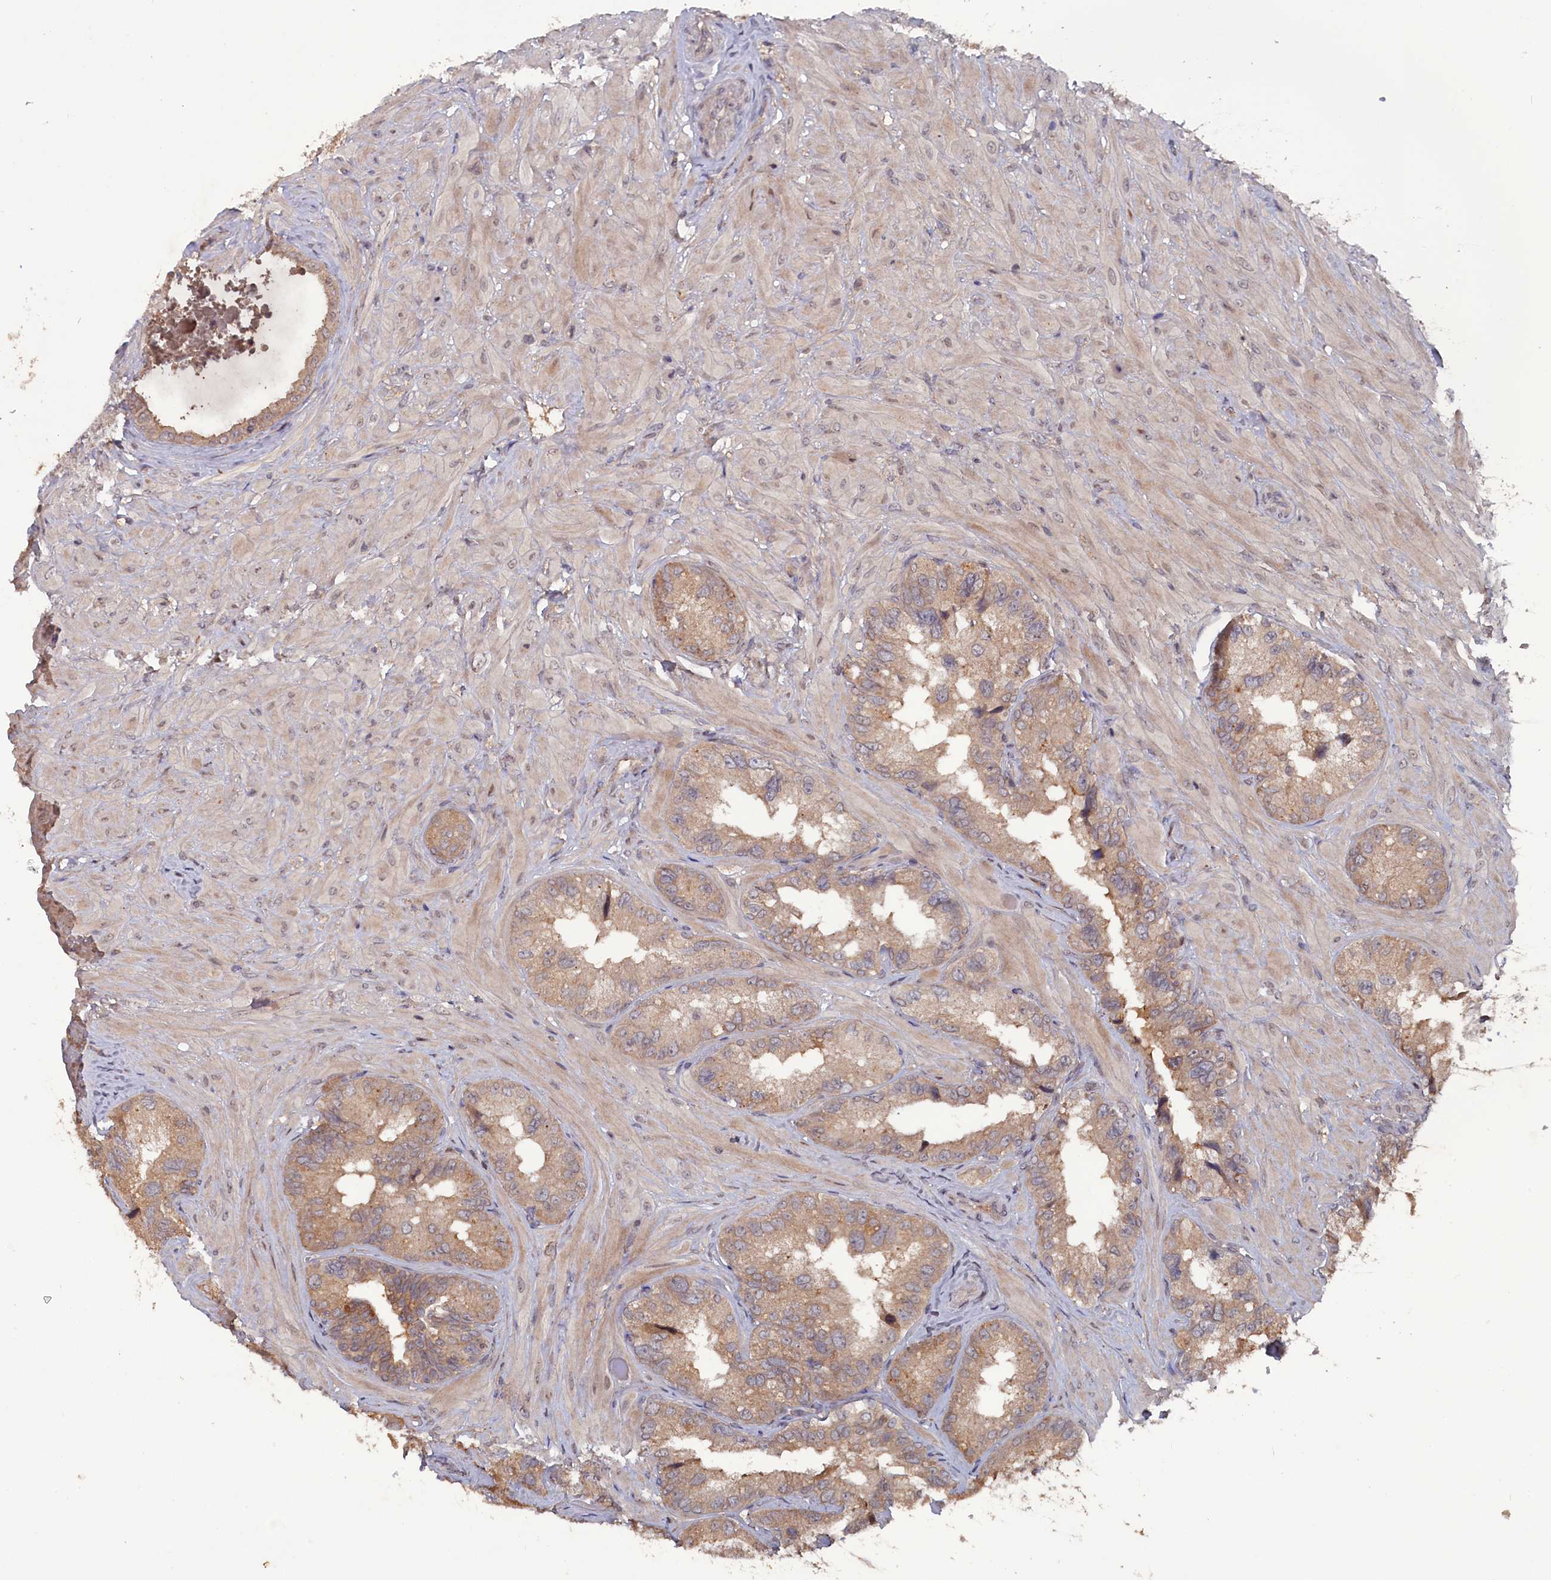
{"staining": {"intensity": "moderate", "quantity": "25%-75%", "location": "cytoplasmic/membranous"}, "tissue": "seminal vesicle", "cell_type": "Glandular cells", "image_type": "normal", "snomed": [{"axis": "morphology", "description": "Normal tissue, NOS"}, {"axis": "topography", "description": "Seminal veicle"}, {"axis": "topography", "description": "Peripheral nerve tissue"}], "caption": "A medium amount of moderate cytoplasmic/membranous expression is present in approximately 25%-75% of glandular cells in benign seminal vesicle. The protein of interest is shown in brown color, while the nuclei are stained blue.", "gene": "TMC5", "patient": {"sex": "male", "age": 67}}